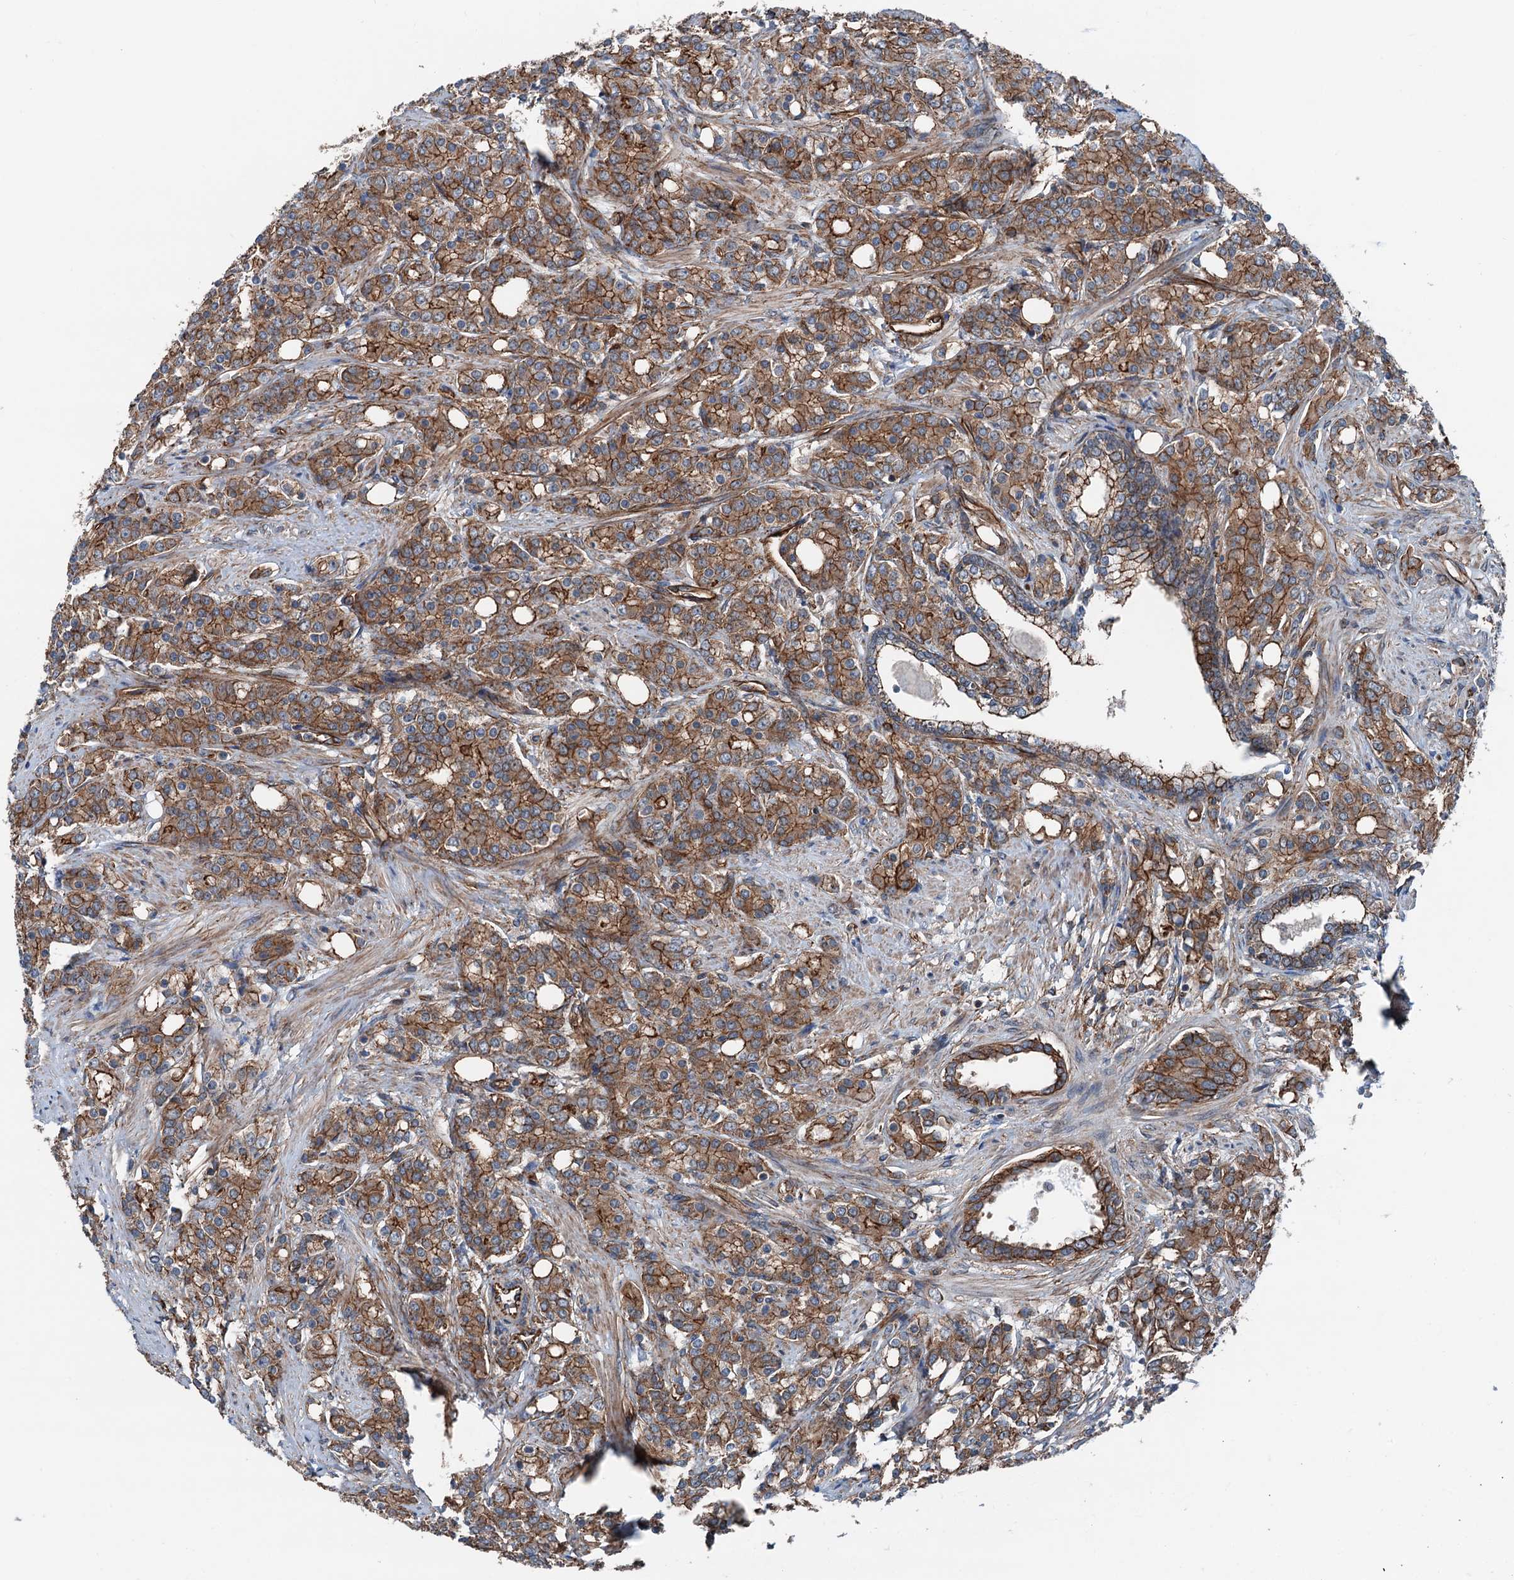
{"staining": {"intensity": "strong", "quantity": ">75%", "location": "cytoplasmic/membranous"}, "tissue": "prostate cancer", "cell_type": "Tumor cells", "image_type": "cancer", "snomed": [{"axis": "morphology", "description": "Adenocarcinoma, High grade"}, {"axis": "topography", "description": "Prostate"}], "caption": "Protein expression analysis of adenocarcinoma (high-grade) (prostate) exhibits strong cytoplasmic/membranous expression in approximately >75% of tumor cells.", "gene": "NMRAL1", "patient": {"sex": "male", "age": 62}}